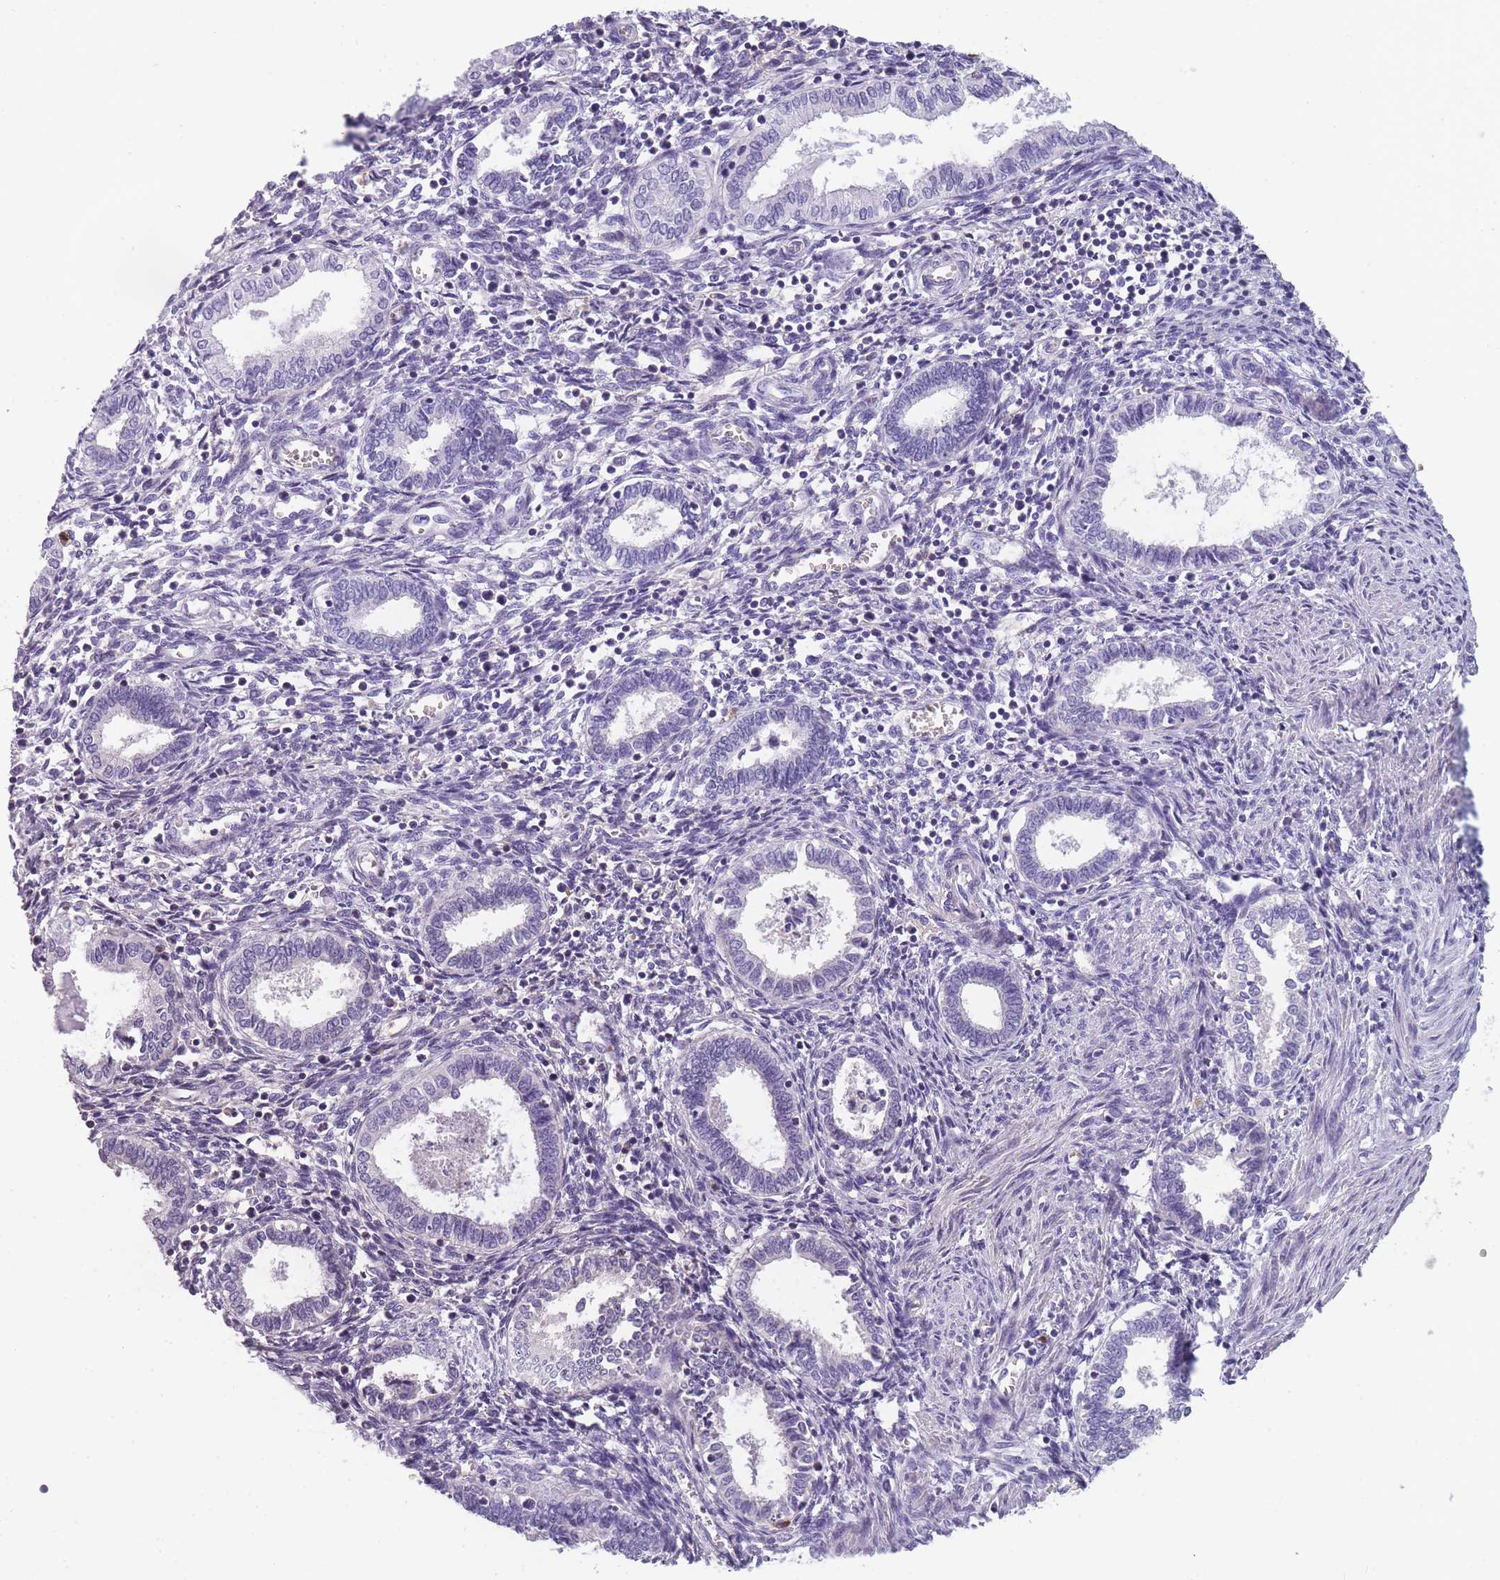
{"staining": {"intensity": "negative", "quantity": "none", "location": "none"}, "tissue": "endometrium", "cell_type": "Cells in endometrial stroma", "image_type": "normal", "snomed": [{"axis": "morphology", "description": "Normal tissue, NOS"}, {"axis": "topography", "description": "Endometrium"}], "caption": "The immunohistochemistry photomicrograph has no significant positivity in cells in endometrial stroma of endometrium.", "gene": "CR1L", "patient": {"sex": "female", "age": 37}}